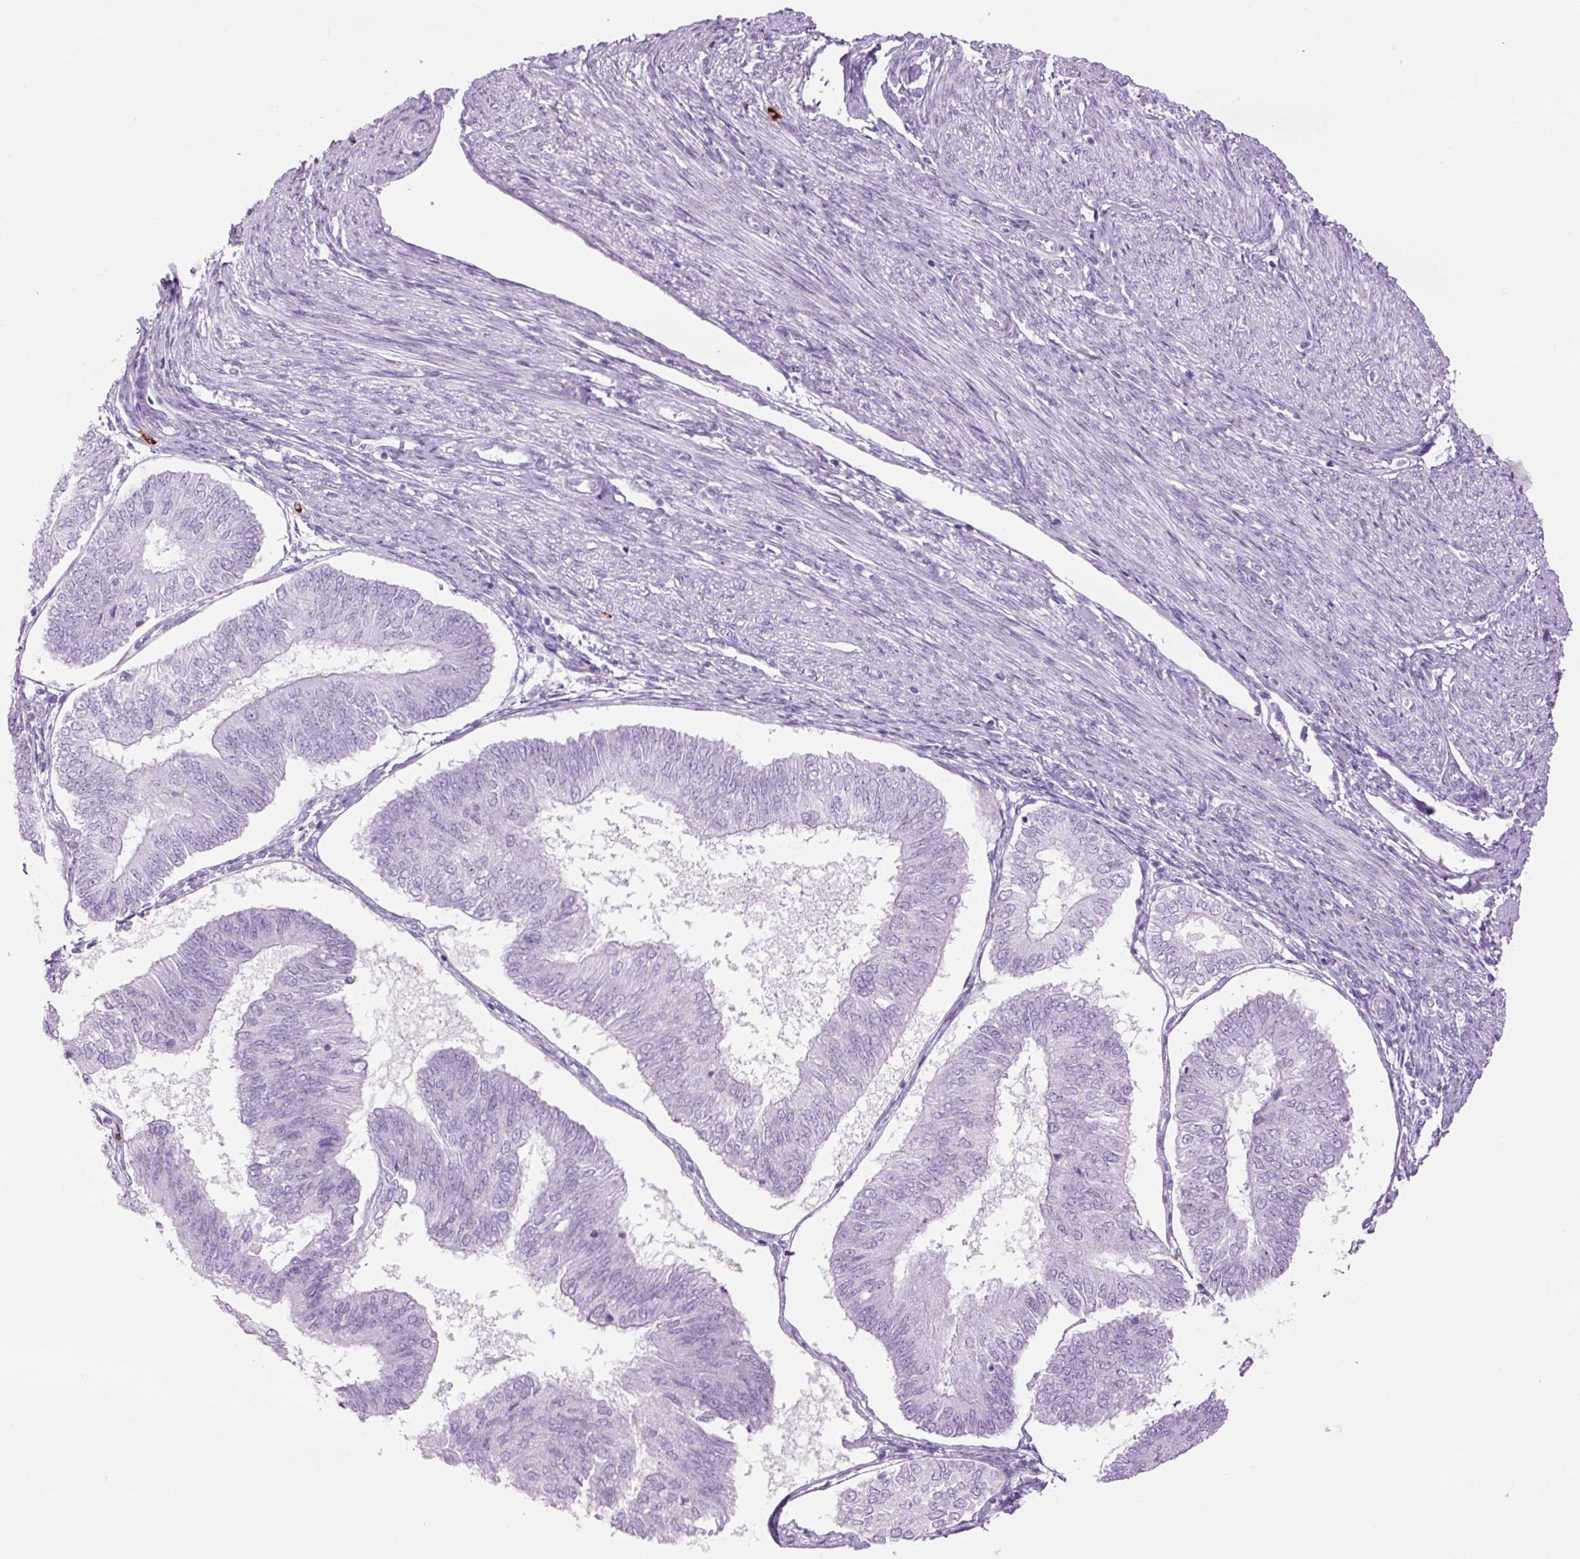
{"staining": {"intensity": "negative", "quantity": "none", "location": "none"}, "tissue": "endometrial cancer", "cell_type": "Tumor cells", "image_type": "cancer", "snomed": [{"axis": "morphology", "description": "Adenocarcinoma, NOS"}, {"axis": "topography", "description": "Endometrium"}], "caption": "Immunohistochemistry image of endometrial cancer (adenocarcinoma) stained for a protein (brown), which reveals no positivity in tumor cells.", "gene": "LYZ", "patient": {"sex": "female", "age": 58}}